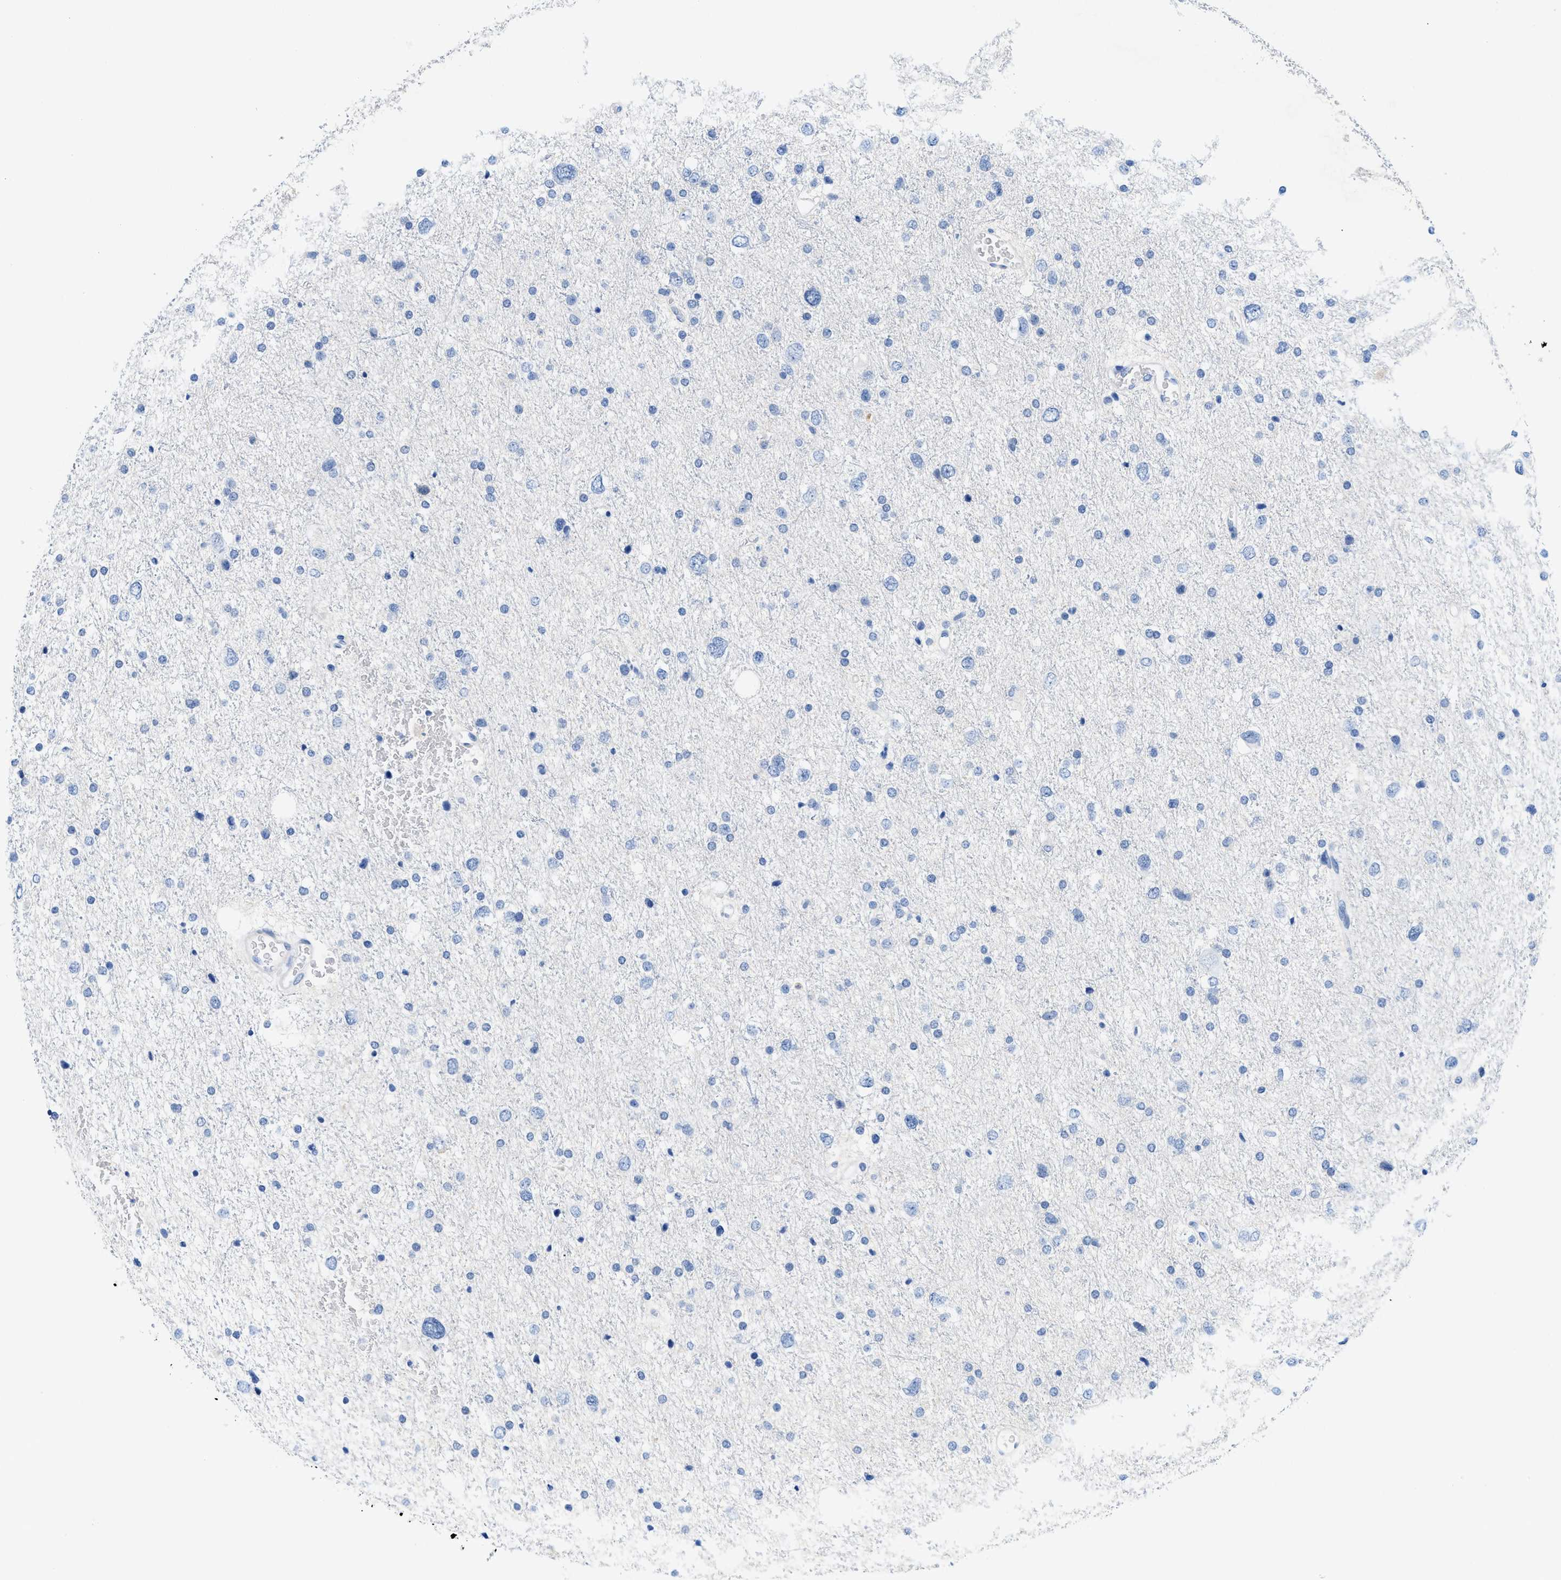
{"staining": {"intensity": "negative", "quantity": "none", "location": "none"}, "tissue": "glioma", "cell_type": "Tumor cells", "image_type": "cancer", "snomed": [{"axis": "morphology", "description": "Glioma, malignant, Low grade"}, {"axis": "topography", "description": "Brain"}], "caption": "The histopathology image reveals no significant expression in tumor cells of glioma. Brightfield microscopy of immunohistochemistry (IHC) stained with DAB (3,3'-diaminobenzidine) (brown) and hematoxylin (blue), captured at high magnification.", "gene": "BPGM", "patient": {"sex": "female", "age": 37}}